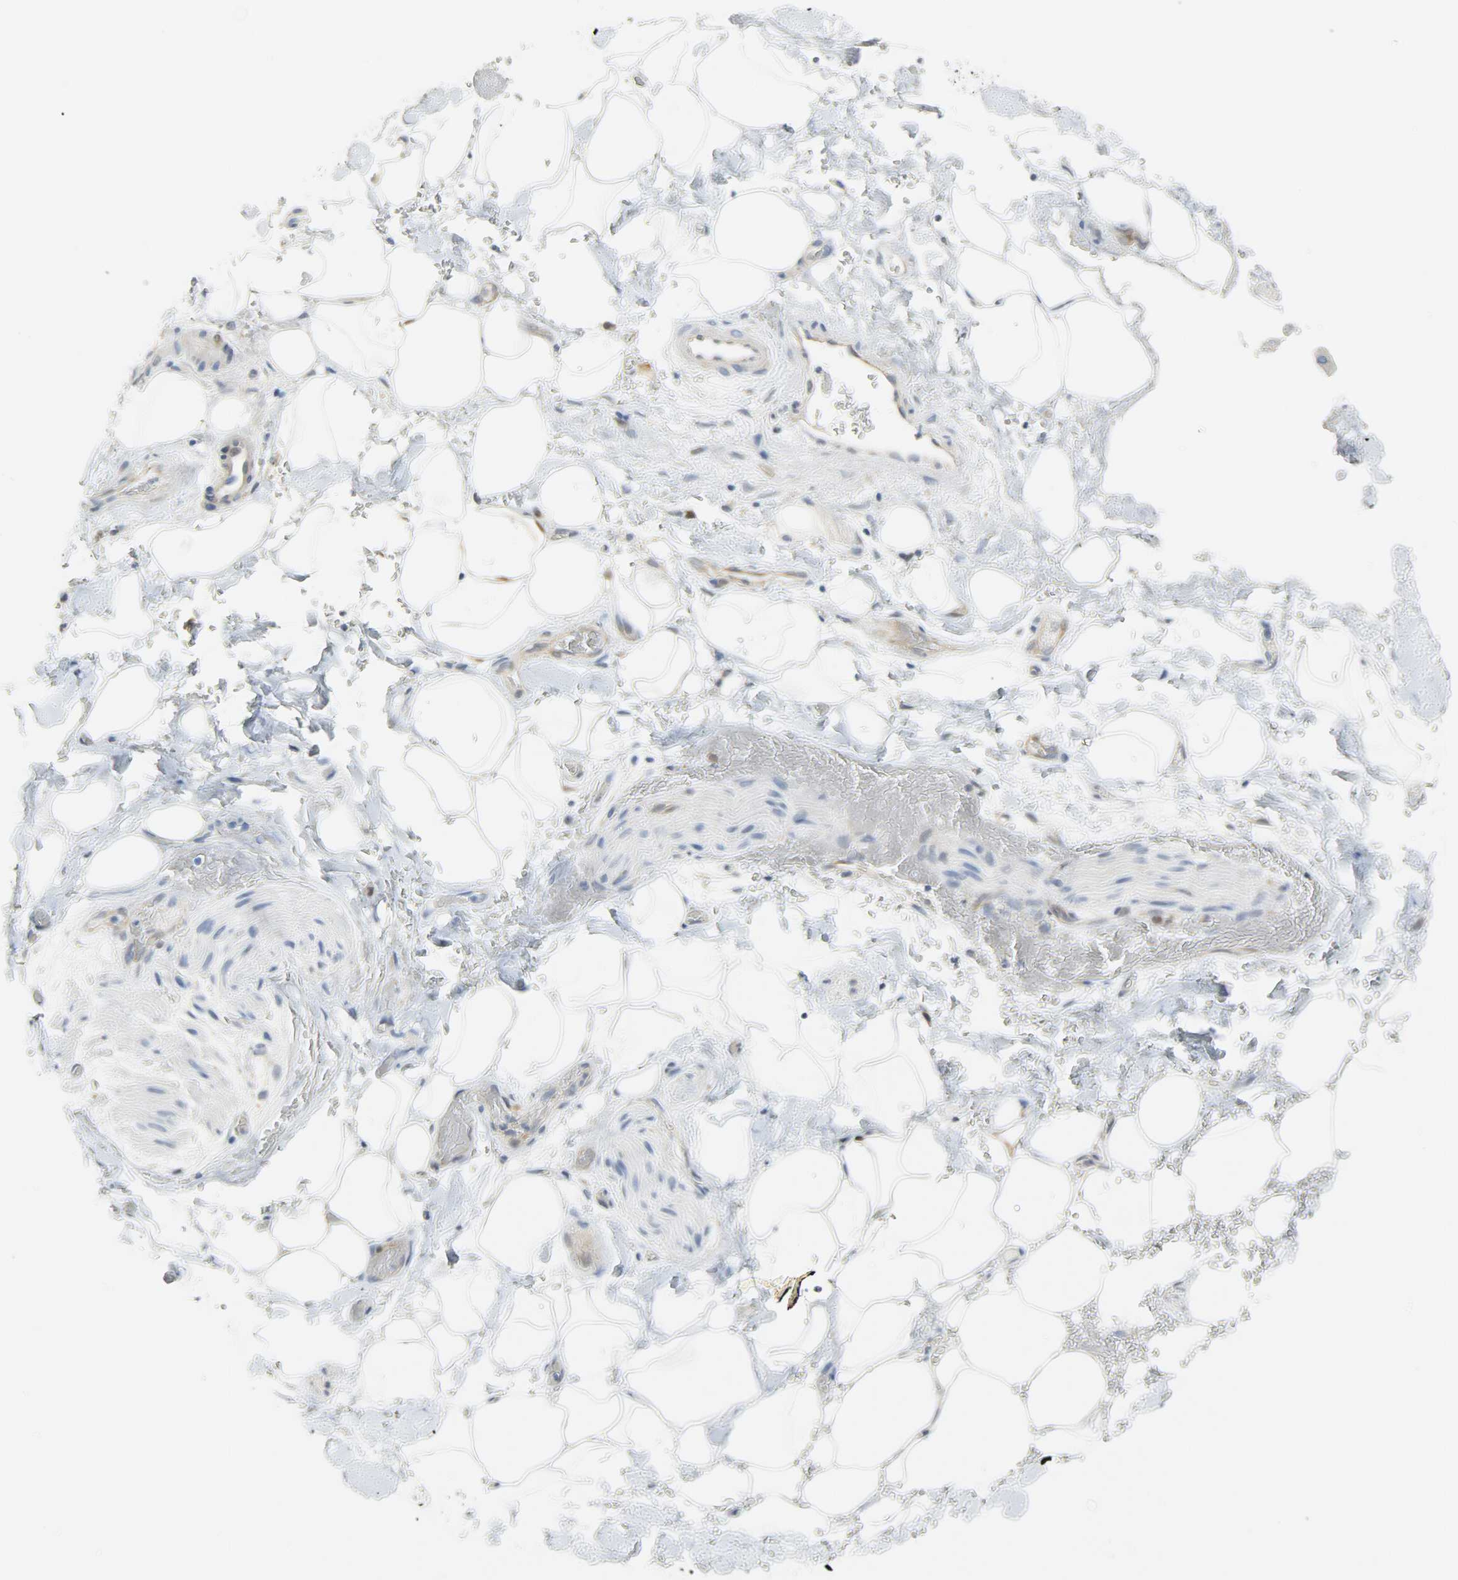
{"staining": {"intensity": "negative", "quantity": "none", "location": "none"}, "tissue": "adipose tissue", "cell_type": "Adipocytes", "image_type": "normal", "snomed": [{"axis": "morphology", "description": "Normal tissue, NOS"}, {"axis": "morphology", "description": "Cholangiocarcinoma"}, {"axis": "topography", "description": "Liver"}, {"axis": "topography", "description": "Peripheral nerve tissue"}], "caption": "This is a histopathology image of IHC staining of normal adipose tissue, which shows no staining in adipocytes.", "gene": "EIF4EBP1", "patient": {"sex": "male", "age": 50}}